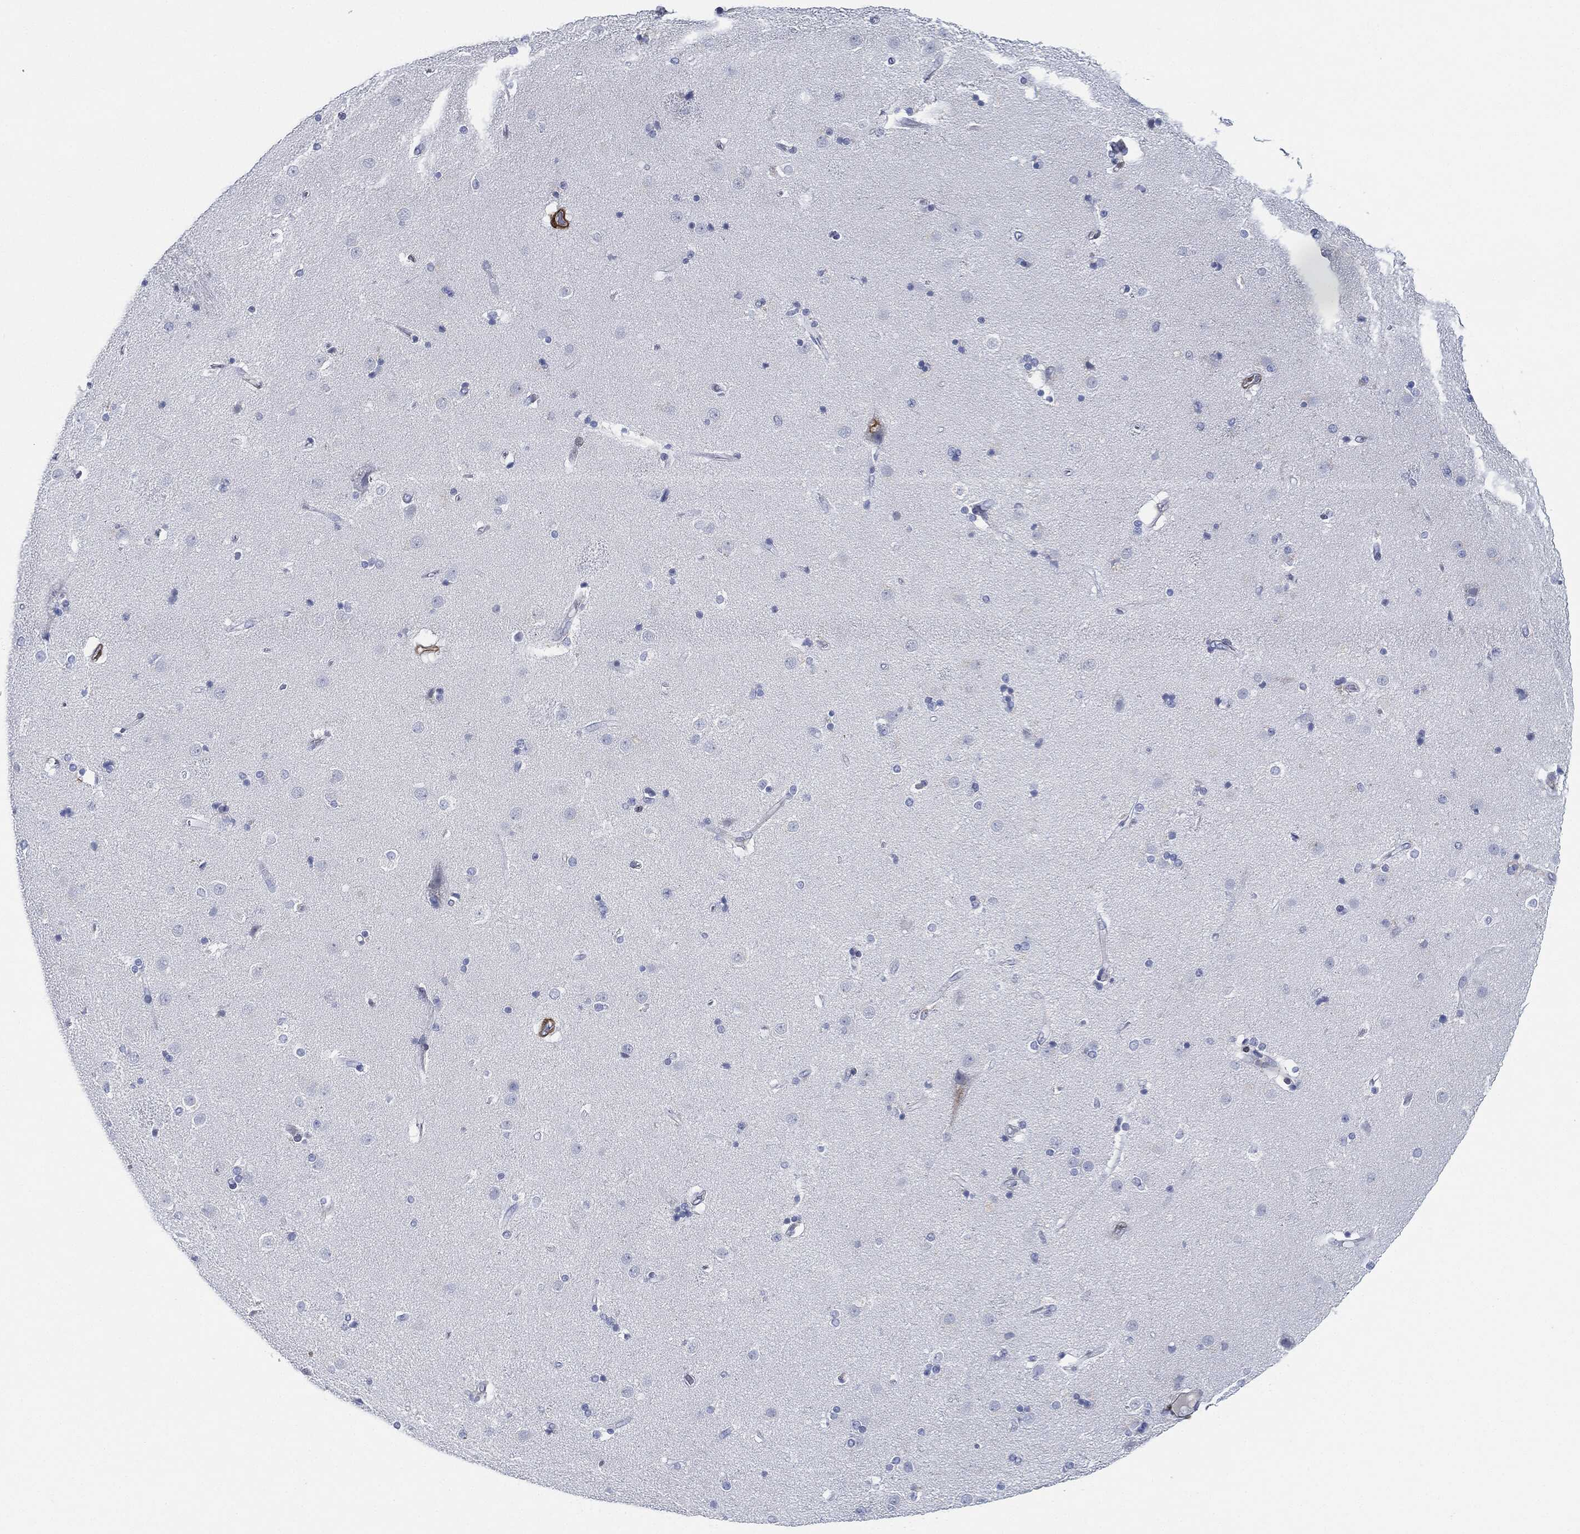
{"staining": {"intensity": "negative", "quantity": "none", "location": "none"}, "tissue": "caudate", "cell_type": "Glial cells", "image_type": "normal", "snomed": [{"axis": "morphology", "description": "Normal tissue, NOS"}, {"axis": "topography", "description": "Lateral ventricle wall"}], "caption": "This is an immunohistochemistry (IHC) micrograph of benign human caudate. There is no staining in glial cells.", "gene": "TAGLN", "patient": {"sex": "female", "age": 71}}